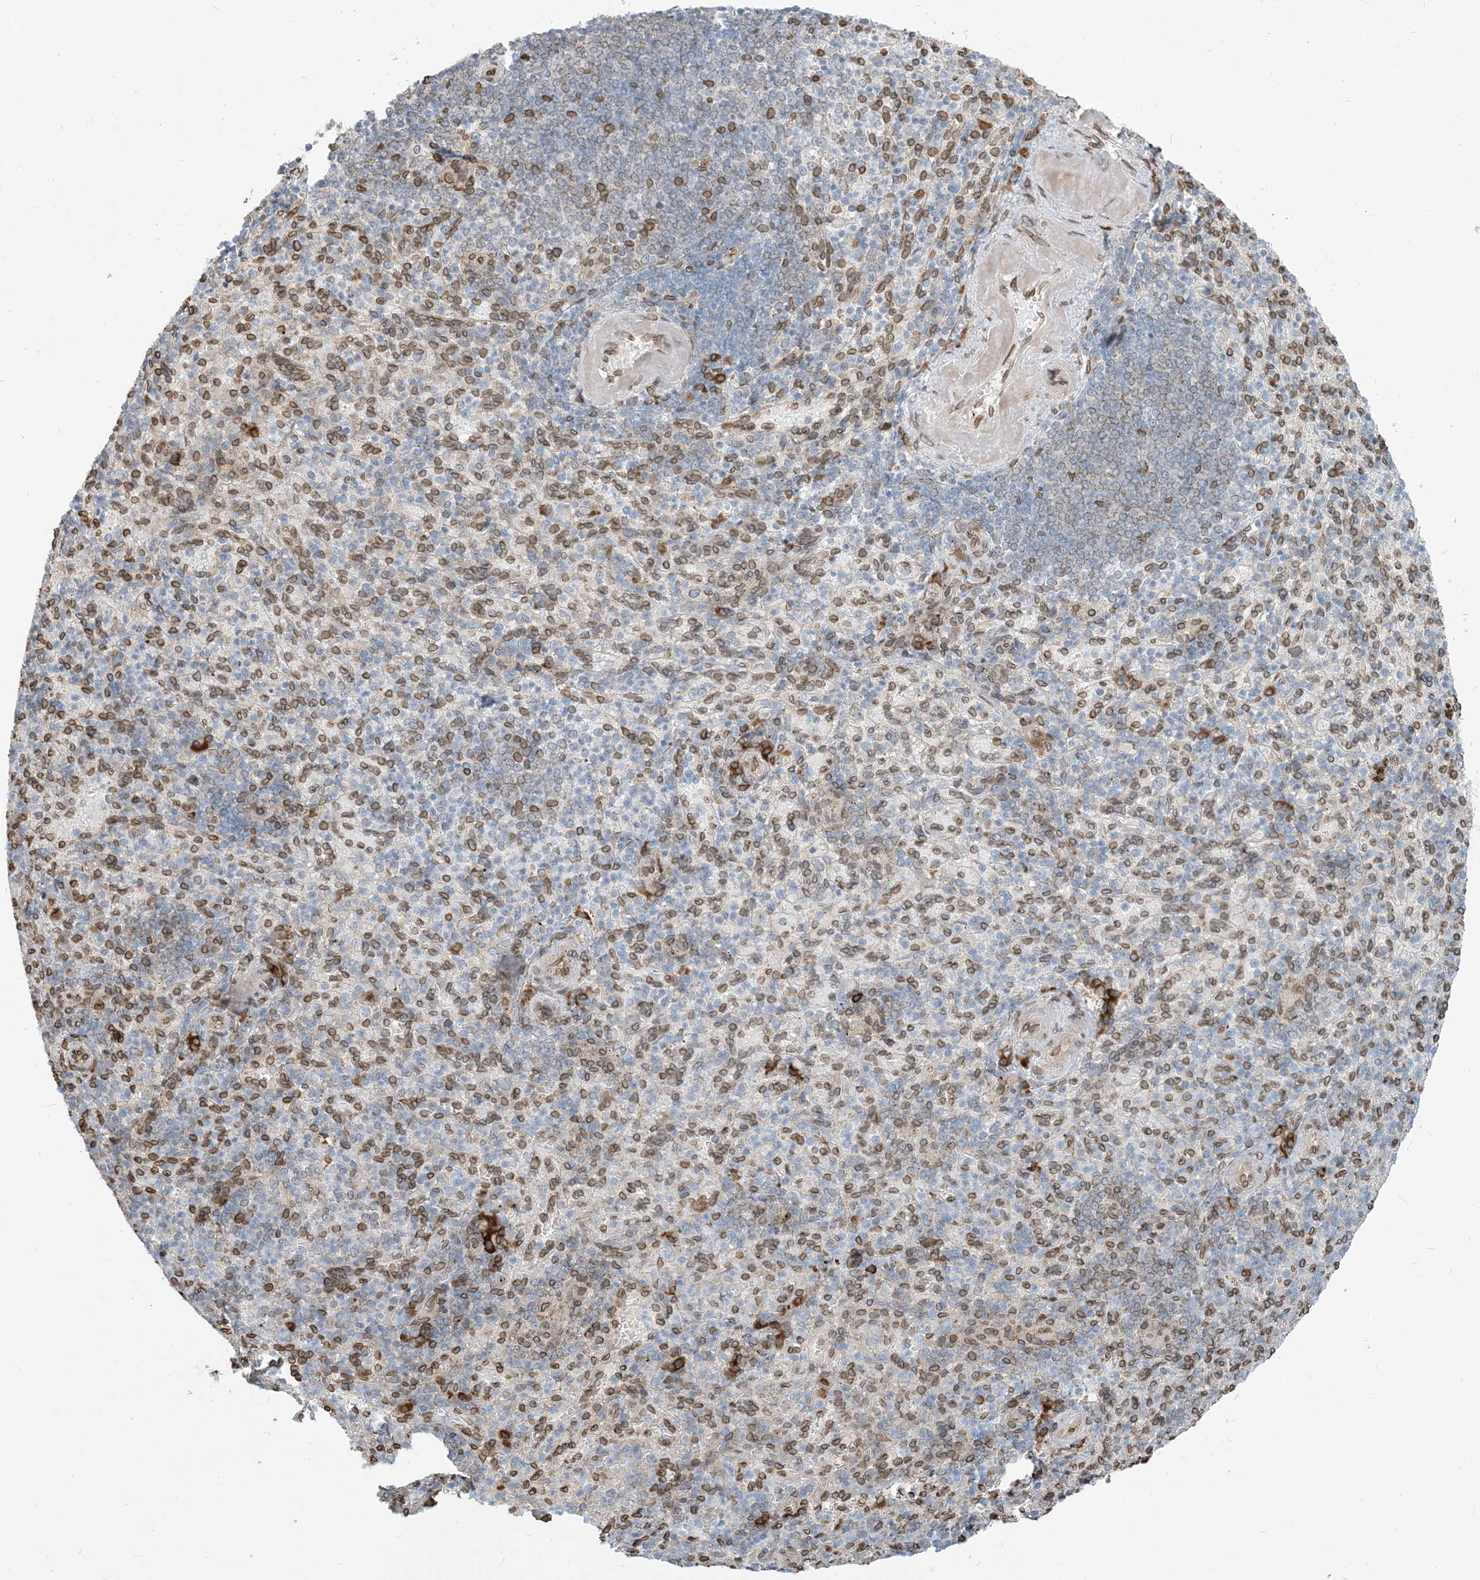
{"staining": {"intensity": "moderate", "quantity": "25%-75%", "location": "cytoplasmic/membranous,nuclear"}, "tissue": "spleen", "cell_type": "Cells in red pulp", "image_type": "normal", "snomed": [{"axis": "morphology", "description": "Normal tissue, NOS"}, {"axis": "topography", "description": "Spleen"}], "caption": "Cells in red pulp demonstrate medium levels of moderate cytoplasmic/membranous,nuclear positivity in about 25%-75% of cells in benign spleen. Using DAB (brown) and hematoxylin (blue) stains, captured at high magnification using brightfield microscopy.", "gene": "WWP1", "patient": {"sex": "female", "age": 74}}